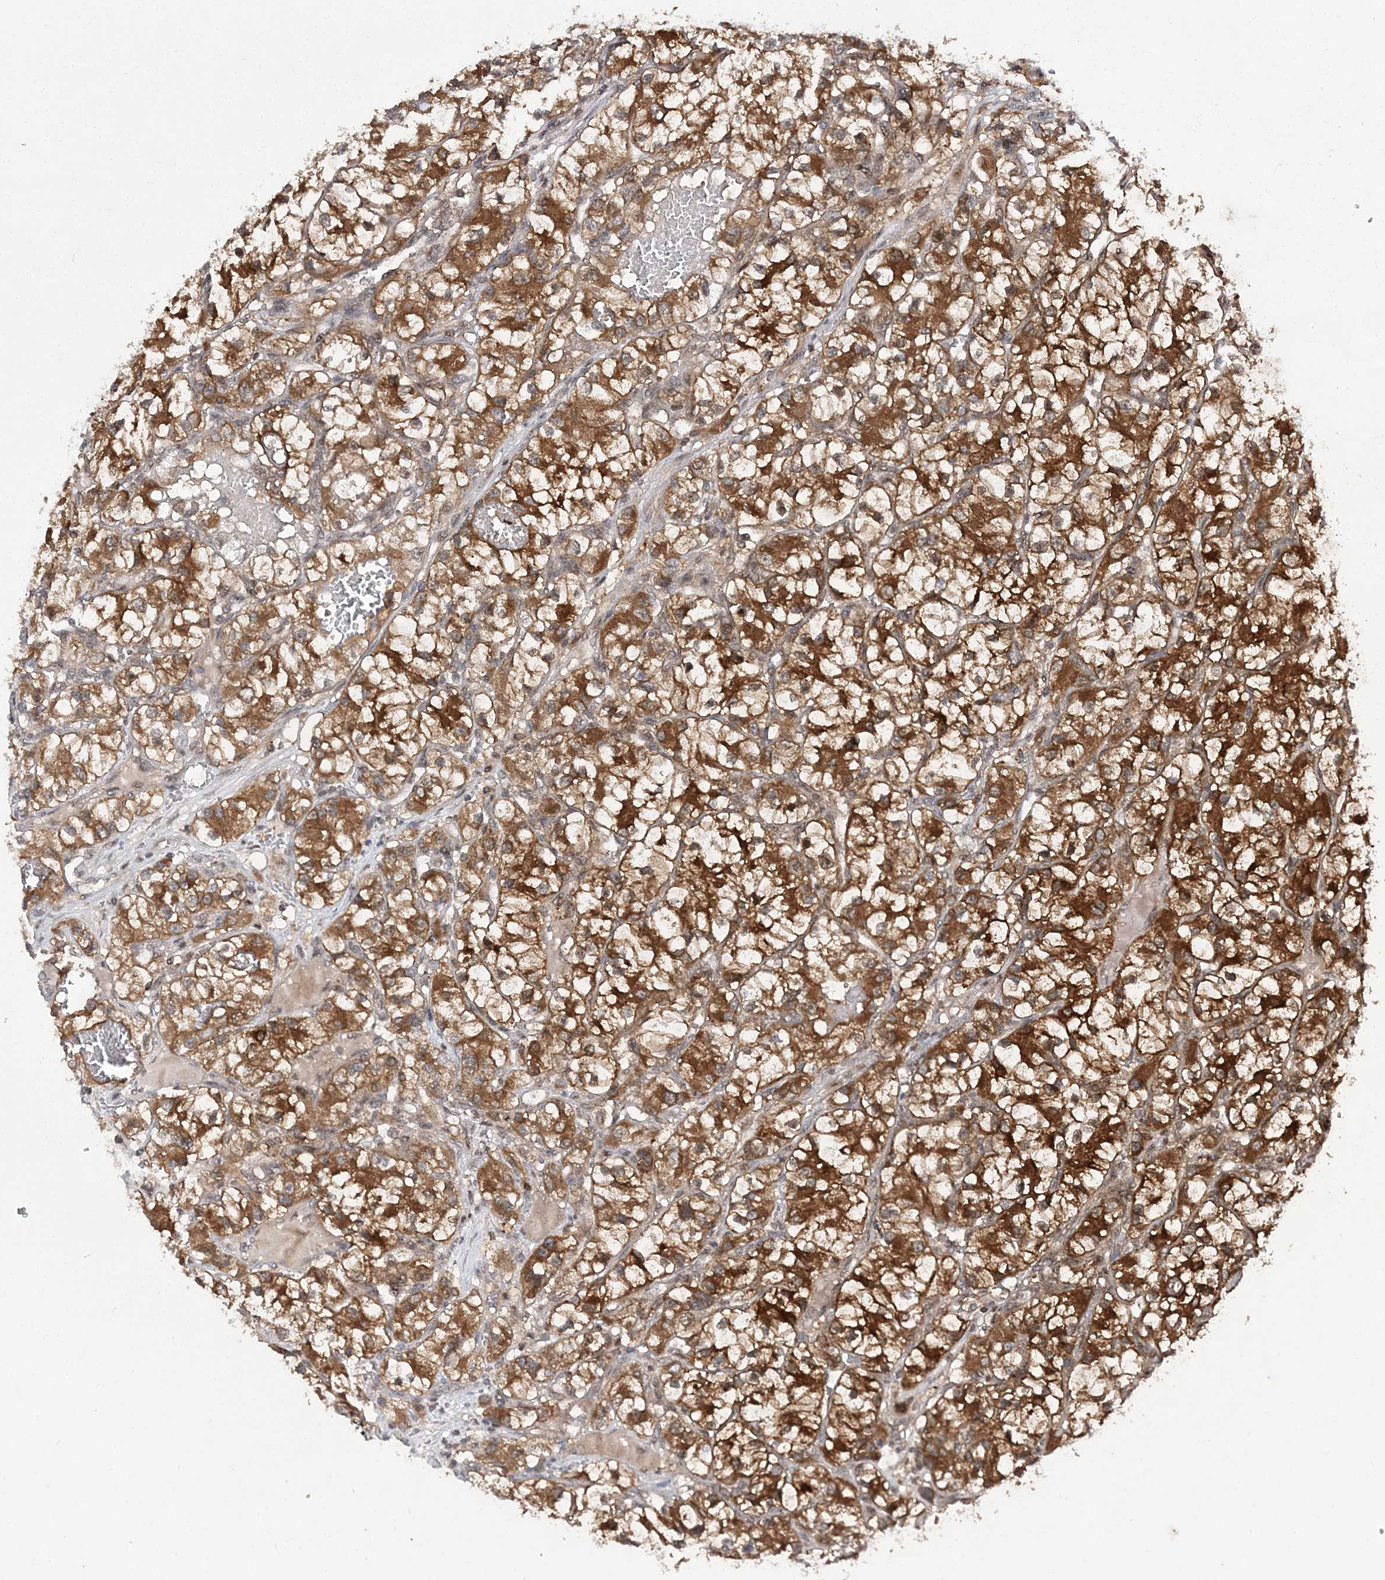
{"staining": {"intensity": "strong", "quantity": ">75%", "location": "cytoplasmic/membranous"}, "tissue": "renal cancer", "cell_type": "Tumor cells", "image_type": "cancer", "snomed": [{"axis": "morphology", "description": "Adenocarcinoma, NOS"}, {"axis": "topography", "description": "Kidney"}], "caption": "A high amount of strong cytoplasmic/membranous expression is appreciated in approximately >75% of tumor cells in renal cancer (adenocarcinoma) tissue.", "gene": "NIF3L1", "patient": {"sex": "female", "age": 57}}